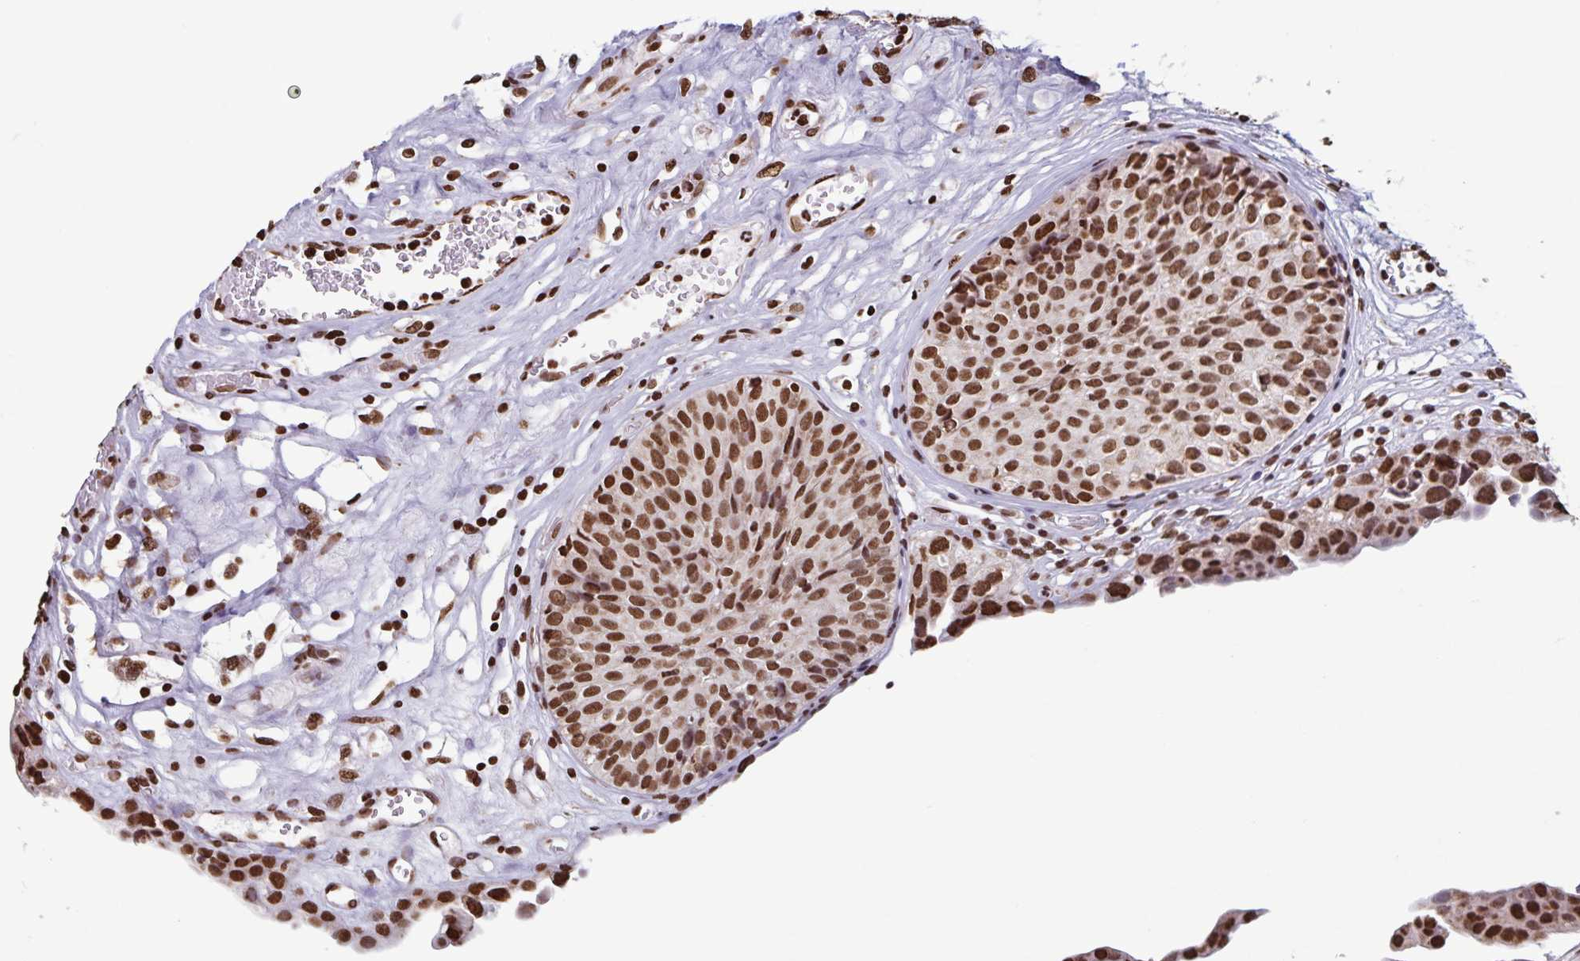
{"staining": {"intensity": "strong", "quantity": ">75%", "location": "nuclear"}, "tissue": "renal cancer", "cell_type": "Tumor cells", "image_type": "cancer", "snomed": [{"axis": "morphology", "description": "Adenocarcinoma, NOS"}, {"axis": "topography", "description": "Urinary bladder"}], "caption": "Immunohistochemical staining of human adenocarcinoma (renal) displays high levels of strong nuclear protein staining in approximately >75% of tumor cells.", "gene": "DUT", "patient": {"sex": "male", "age": 61}}